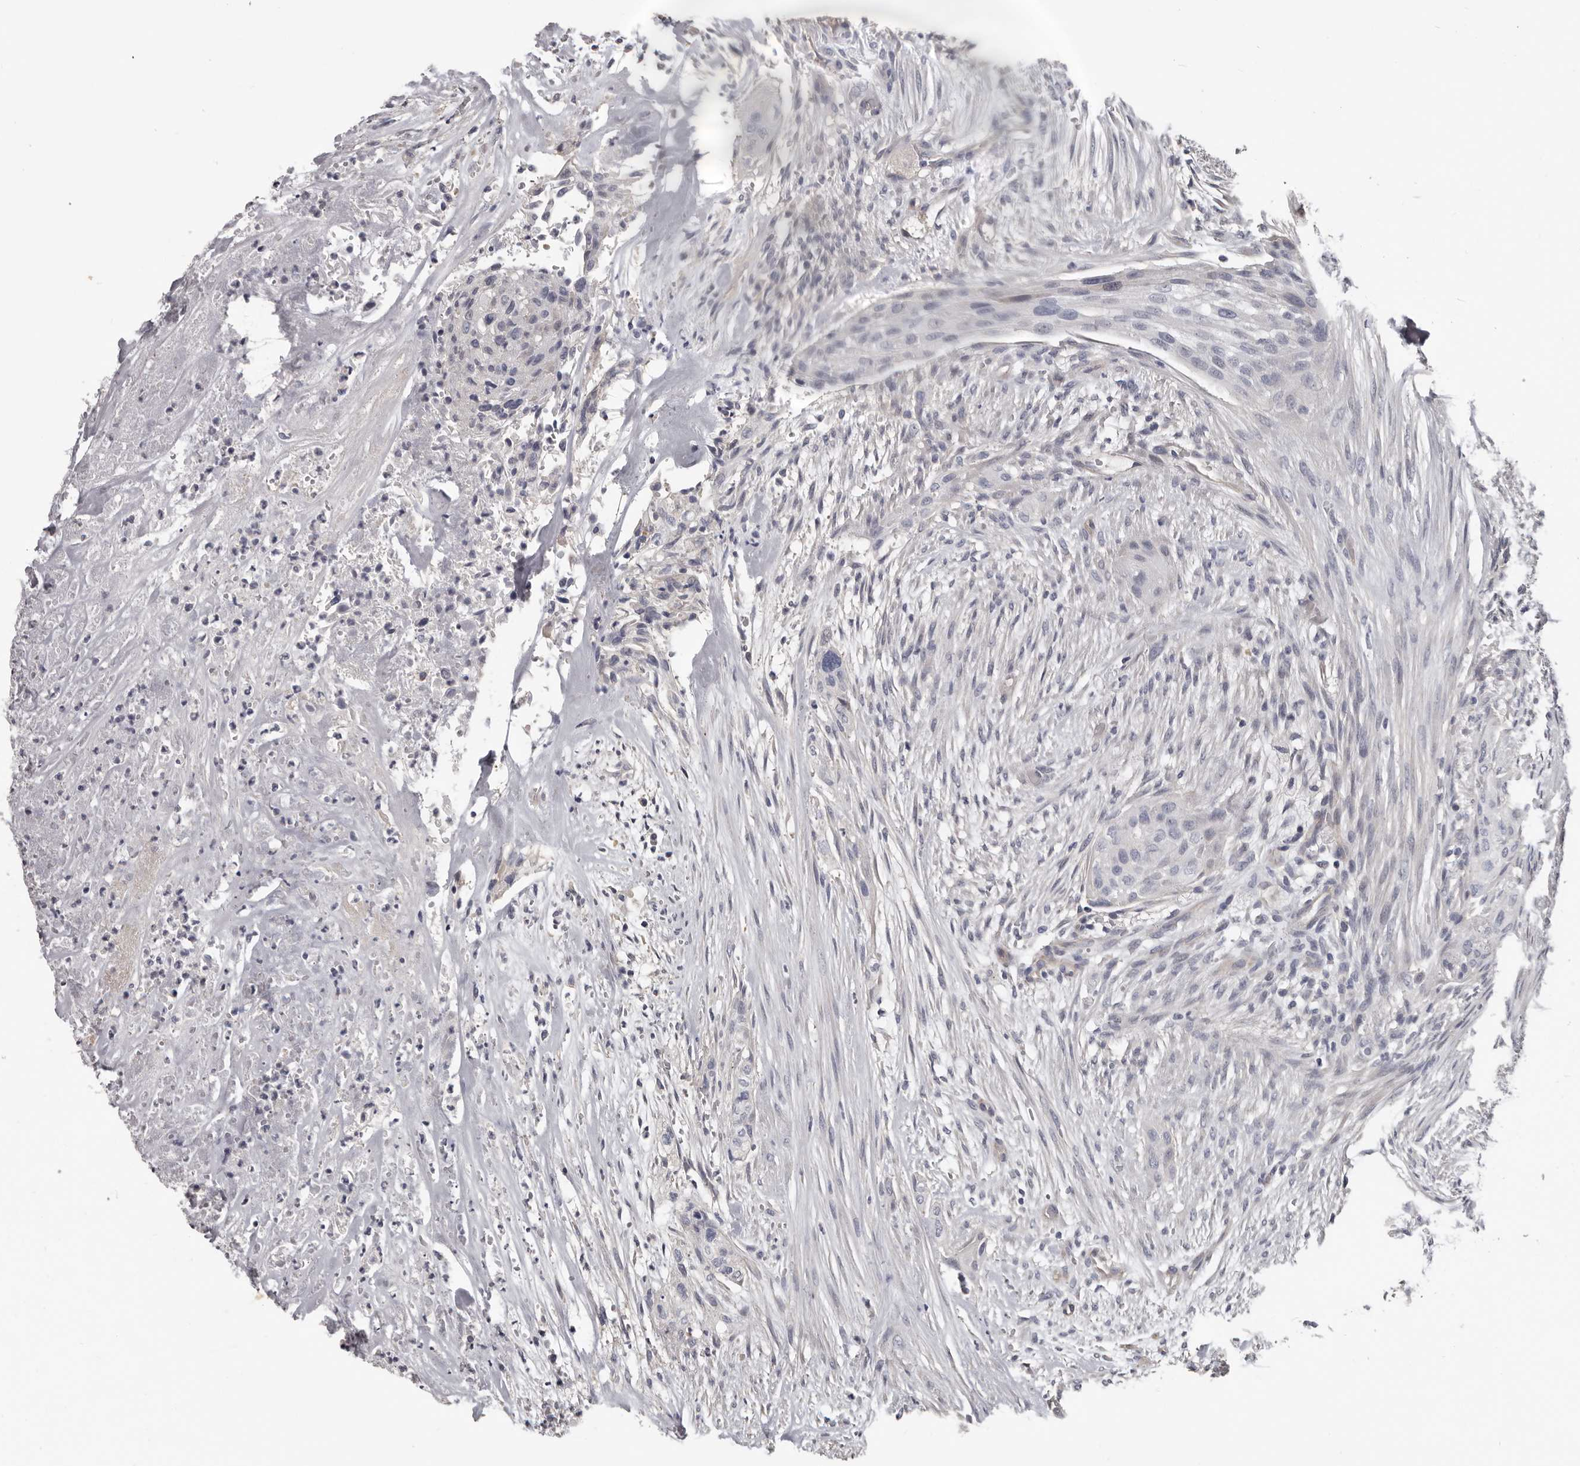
{"staining": {"intensity": "negative", "quantity": "none", "location": "none"}, "tissue": "urothelial cancer", "cell_type": "Tumor cells", "image_type": "cancer", "snomed": [{"axis": "morphology", "description": "Urothelial carcinoma, High grade"}, {"axis": "topography", "description": "Urinary bladder"}], "caption": "Immunohistochemical staining of urothelial cancer demonstrates no significant expression in tumor cells.", "gene": "RNF217", "patient": {"sex": "male", "age": 35}}